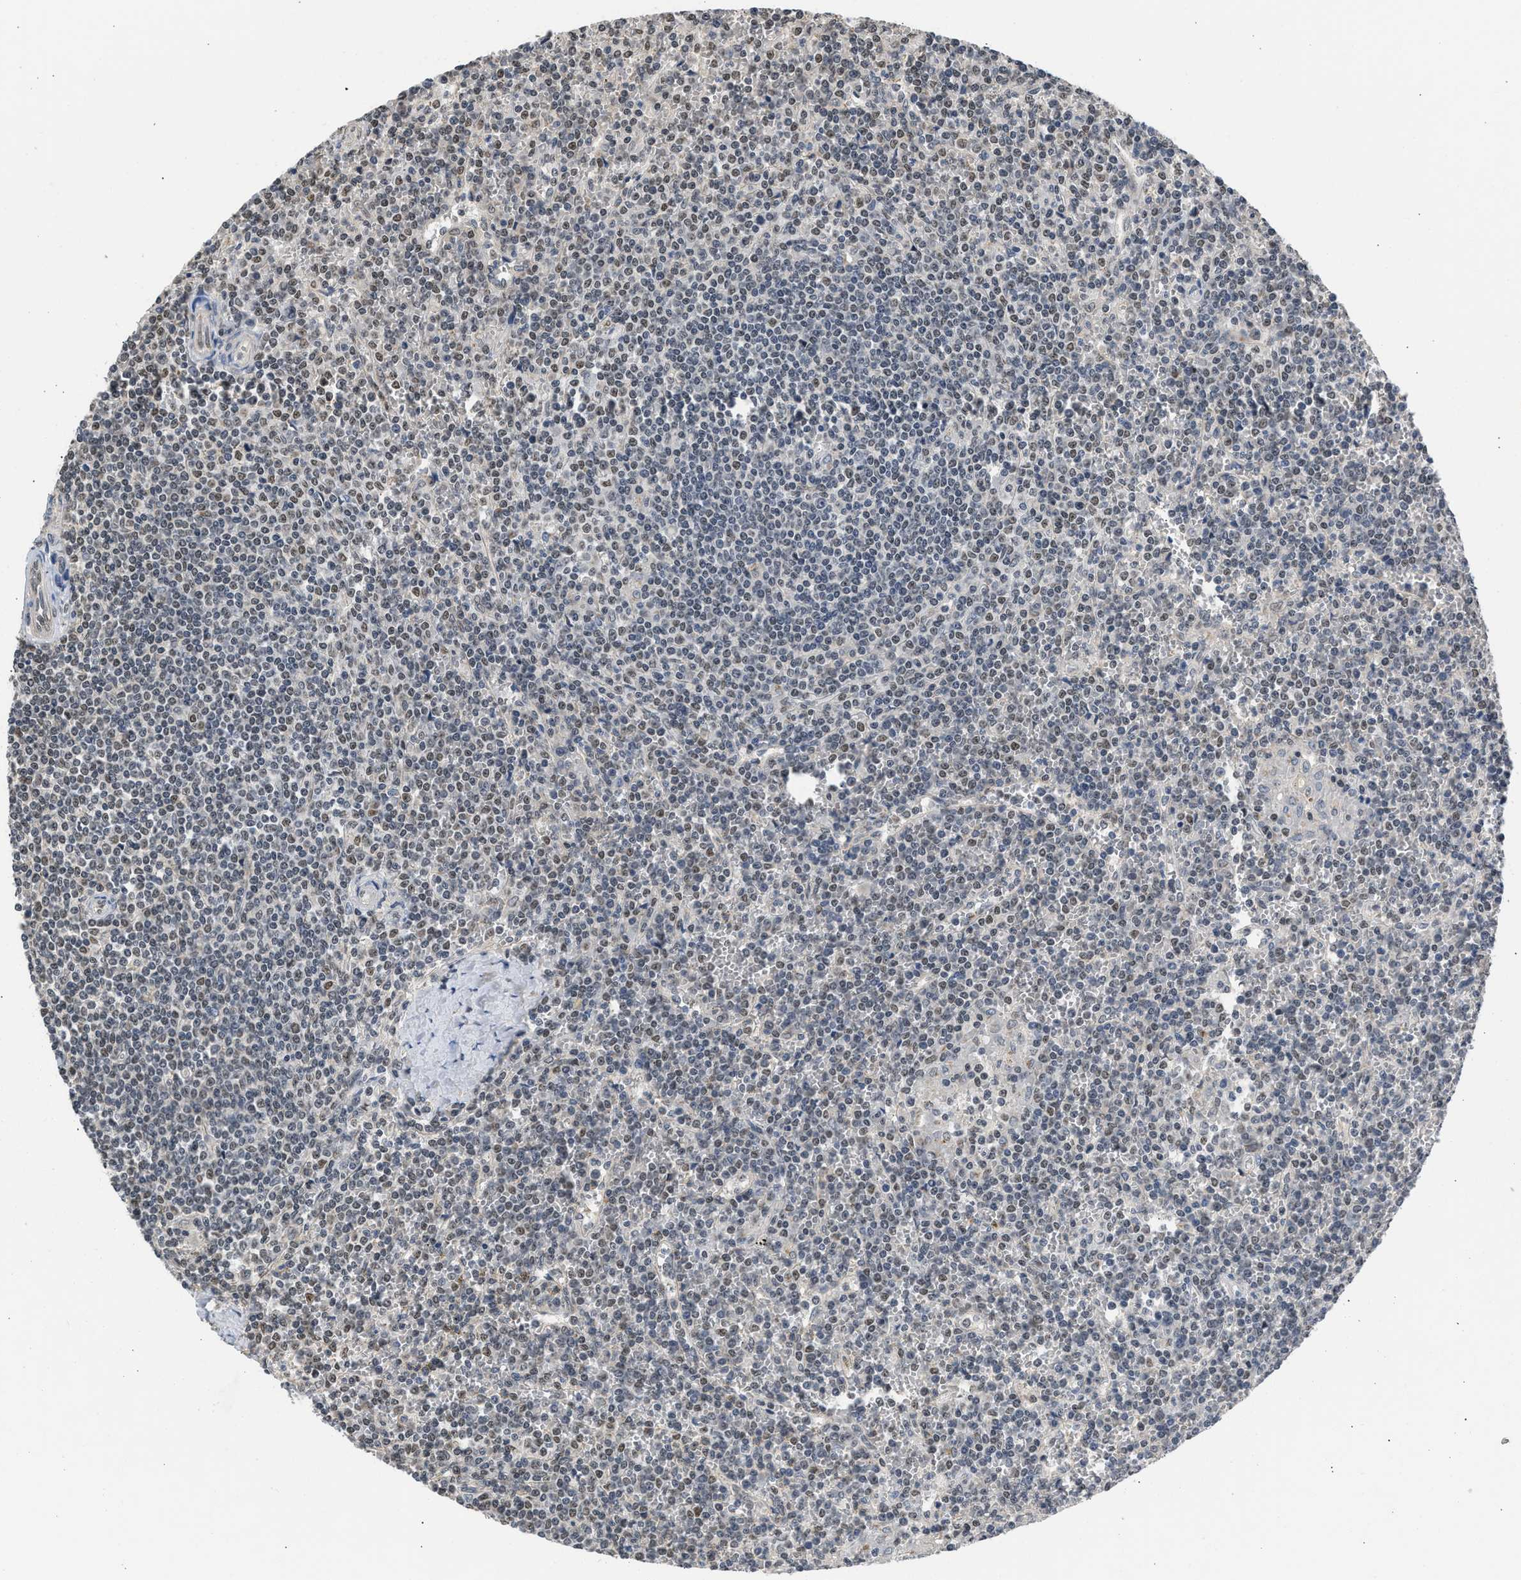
{"staining": {"intensity": "moderate", "quantity": "25%-75%", "location": "nuclear"}, "tissue": "lymphoma", "cell_type": "Tumor cells", "image_type": "cancer", "snomed": [{"axis": "morphology", "description": "Malignant lymphoma, non-Hodgkin's type, Low grade"}, {"axis": "topography", "description": "Spleen"}], "caption": "A brown stain highlights moderate nuclear positivity of a protein in human lymphoma tumor cells.", "gene": "TERF2IP", "patient": {"sex": "female", "age": 19}}